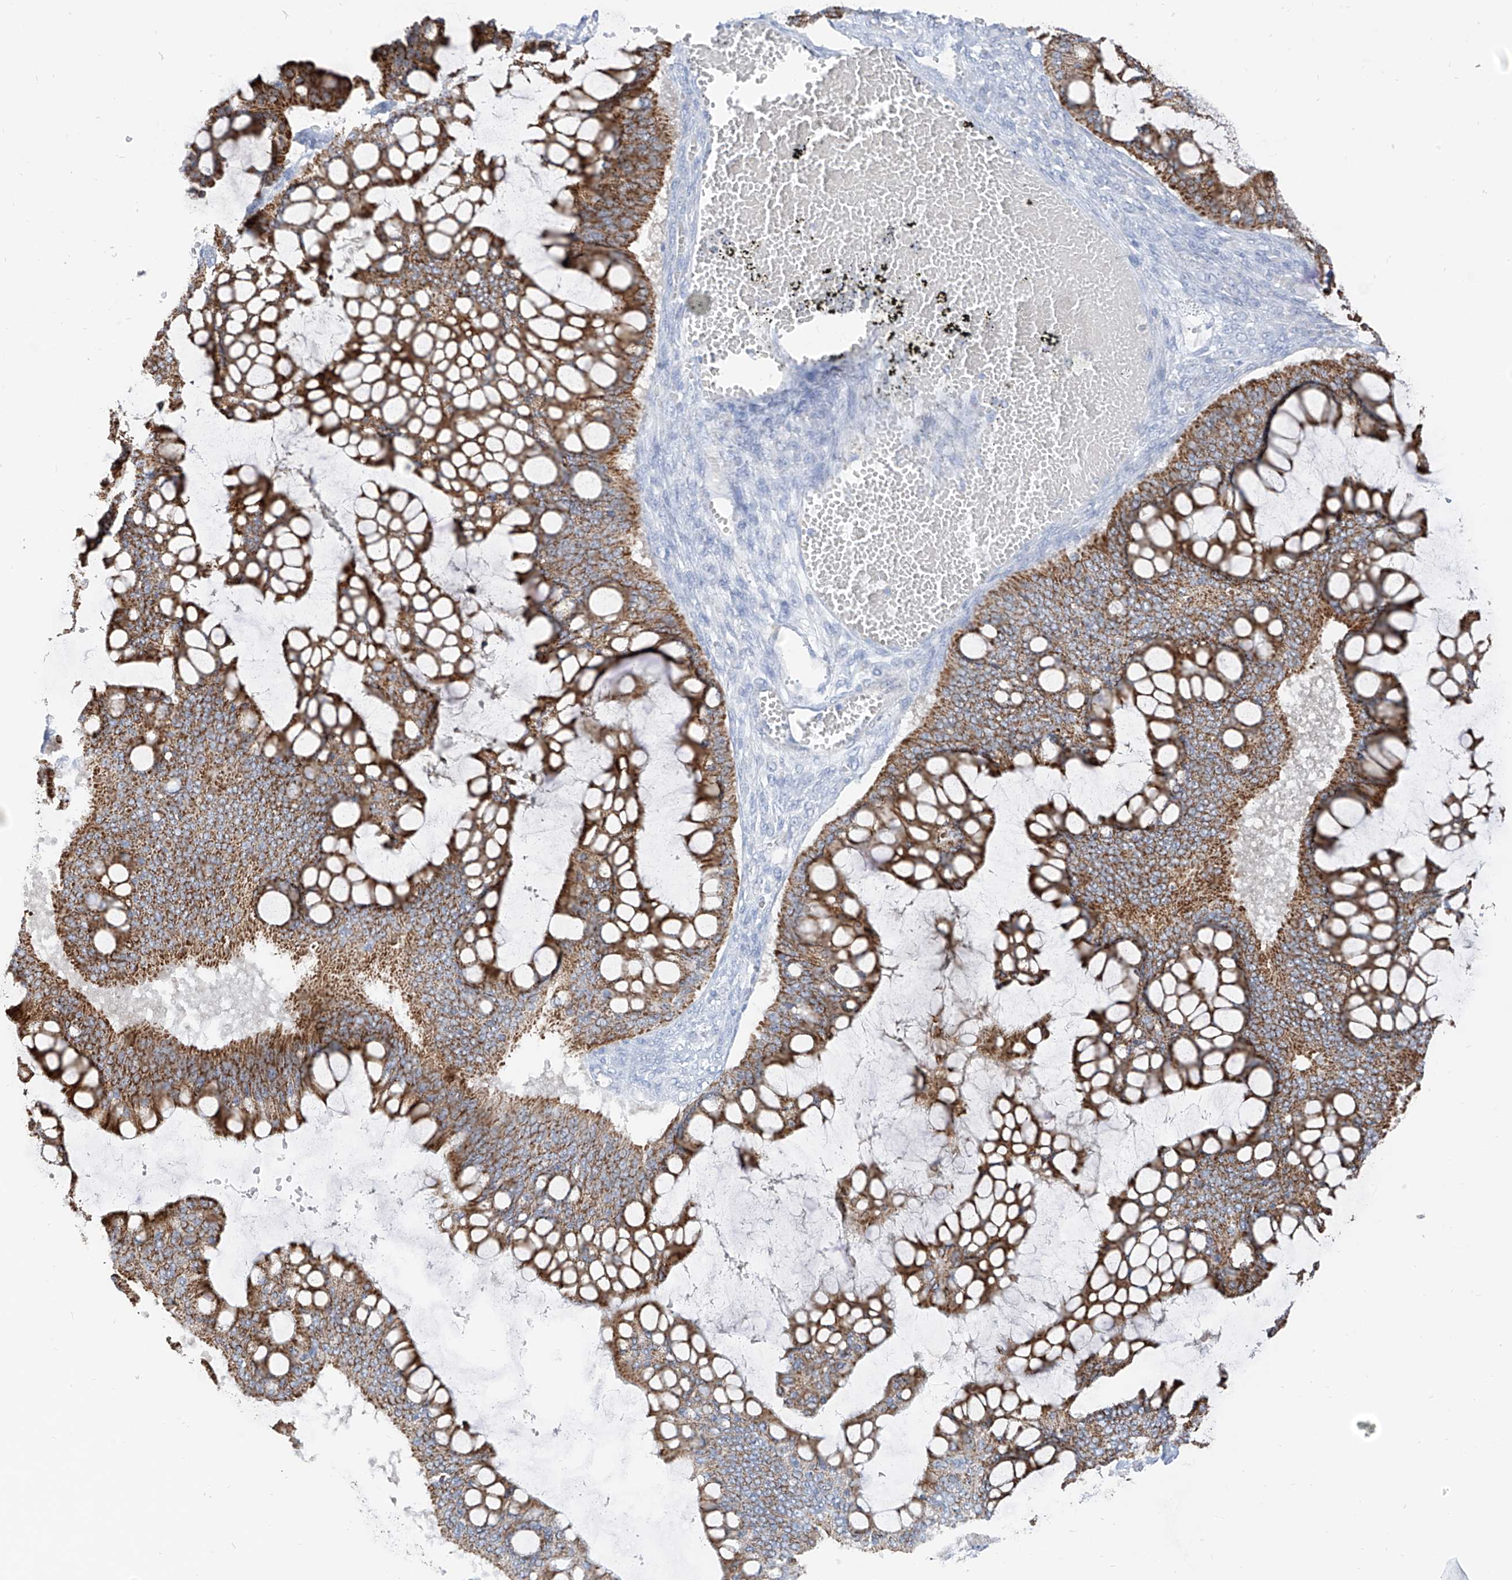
{"staining": {"intensity": "strong", "quantity": ">75%", "location": "cytoplasmic/membranous"}, "tissue": "ovarian cancer", "cell_type": "Tumor cells", "image_type": "cancer", "snomed": [{"axis": "morphology", "description": "Cystadenocarcinoma, mucinous, NOS"}, {"axis": "topography", "description": "Ovary"}], "caption": "The micrograph shows staining of ovarian cancer, revealing strong cytoplasmic/membranous protein positivity (brown color) within tumor cells.", "gene": "ETHE1", "patient": {"sex": "female", "age": 73}}